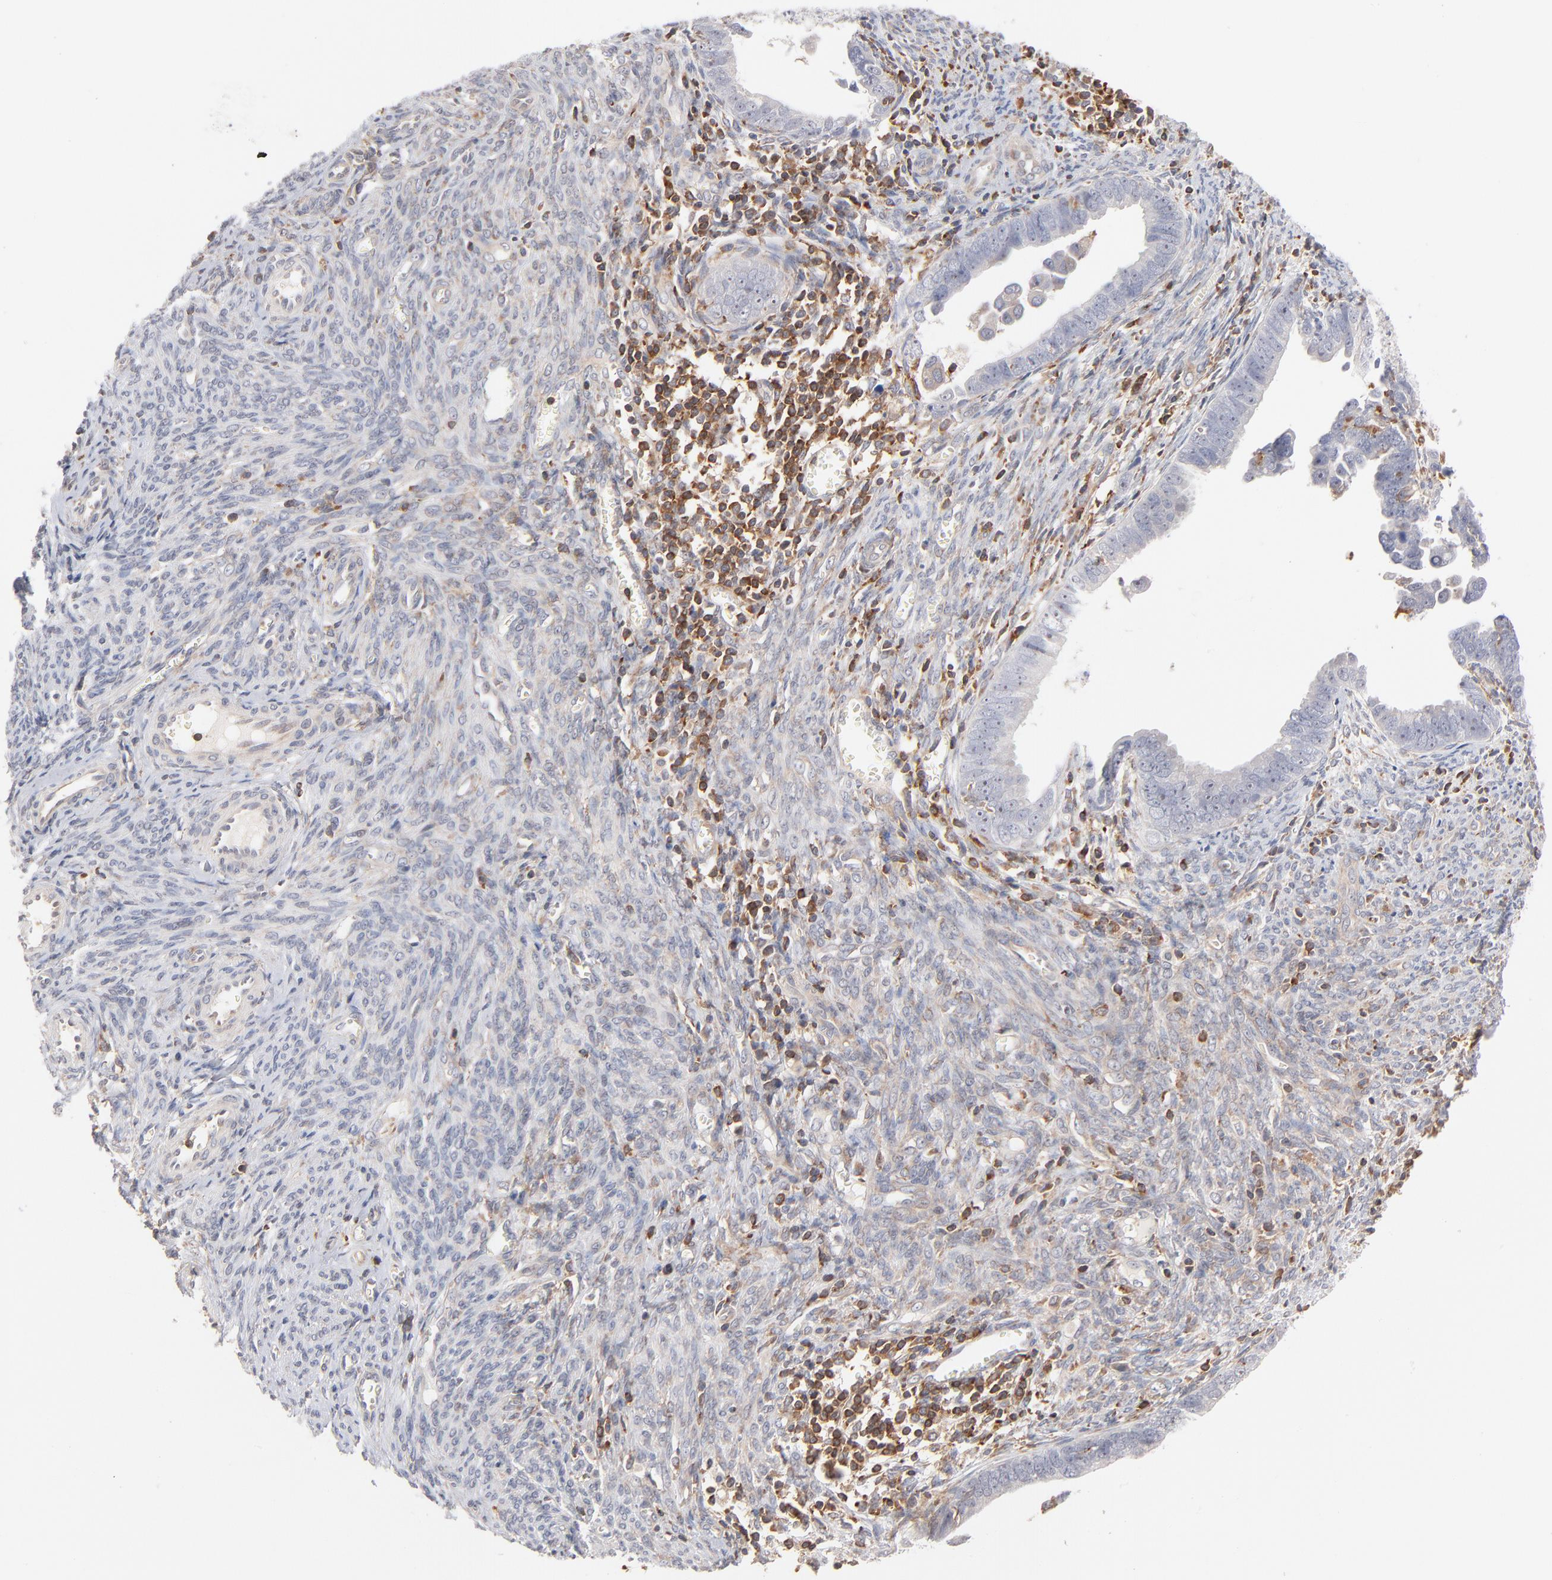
{"staining": {"intensity": "negative", "quantity": "none", "location": "none"}, "tissue": "endometrial cancer", "cell_type": "Tumor cells", "image_type": "cancer", "snomed": [{"axis": "morphology", "description": "Adenocarcinoma, NOS"}, {"axis": "topography", "description": "Endometrium"}], "caption": "Immunohistochemistry (IHC) of human endometrial cancer exhibits no positivity in tumor cells.", "gene": "WIPF1", "patient": {"sex": "female", "age": 75}}